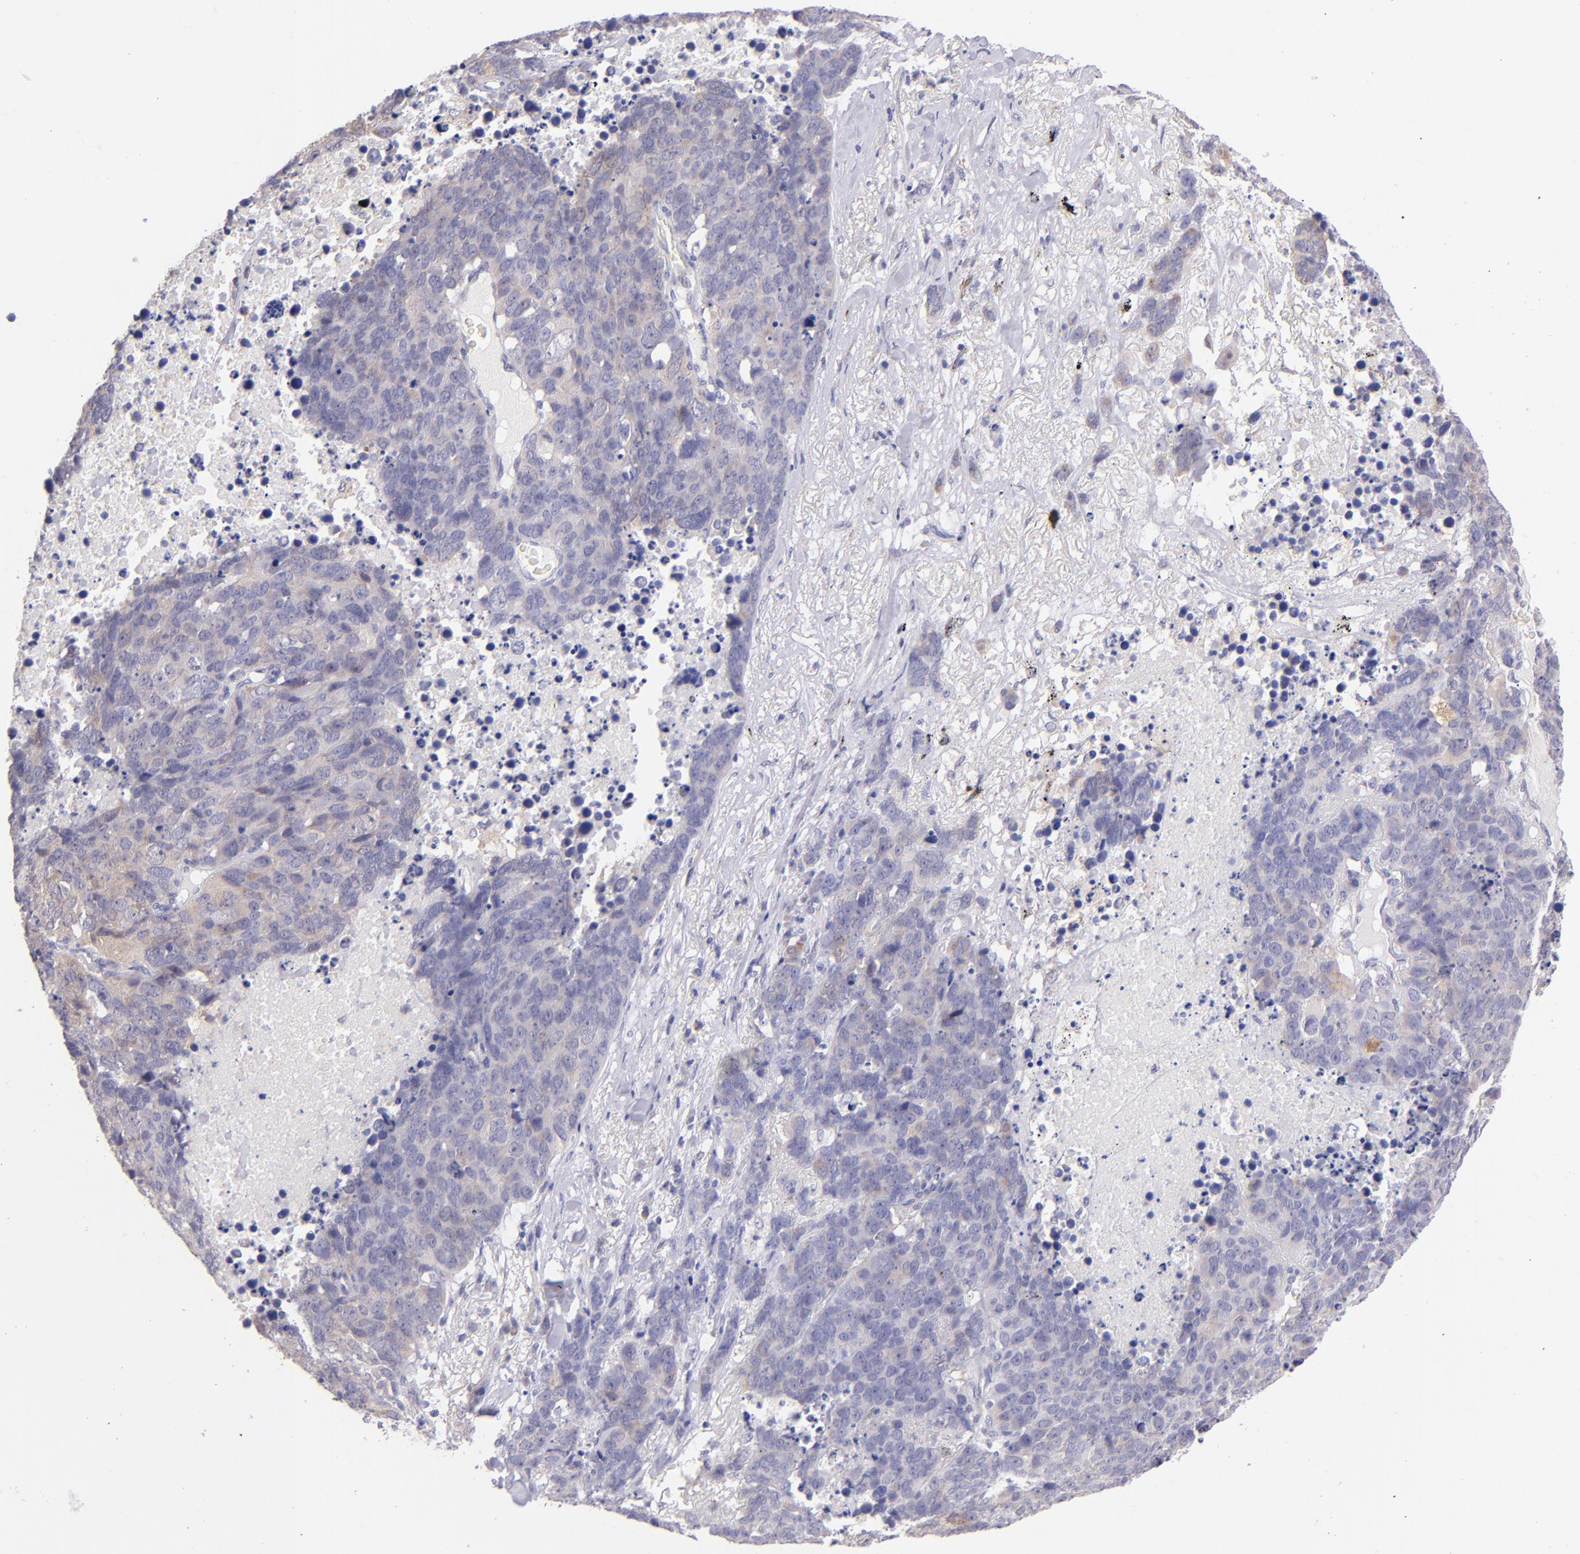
{"staining": {"intensity": "weak", "quantity": ">75%", "location": "cytoplasmic/membranous"}, "tissue": "lung cancer", "cell_type": "Tumor cells", "image_type": "cancer", "snomed": [{"axis": "morphology", "description": "Carcinoid, malignant, NOS"}, {"axis": "topography", "description": "Lung"}], "caption": "This is a histology image of immunohistochemistry (IHC) staining of lung cancer, which shows weak positivity in the cytoplasmic/membranous of tumor cells.", "gene": "SH2D4A", "patient": {"sex": "male", "age": 60}}